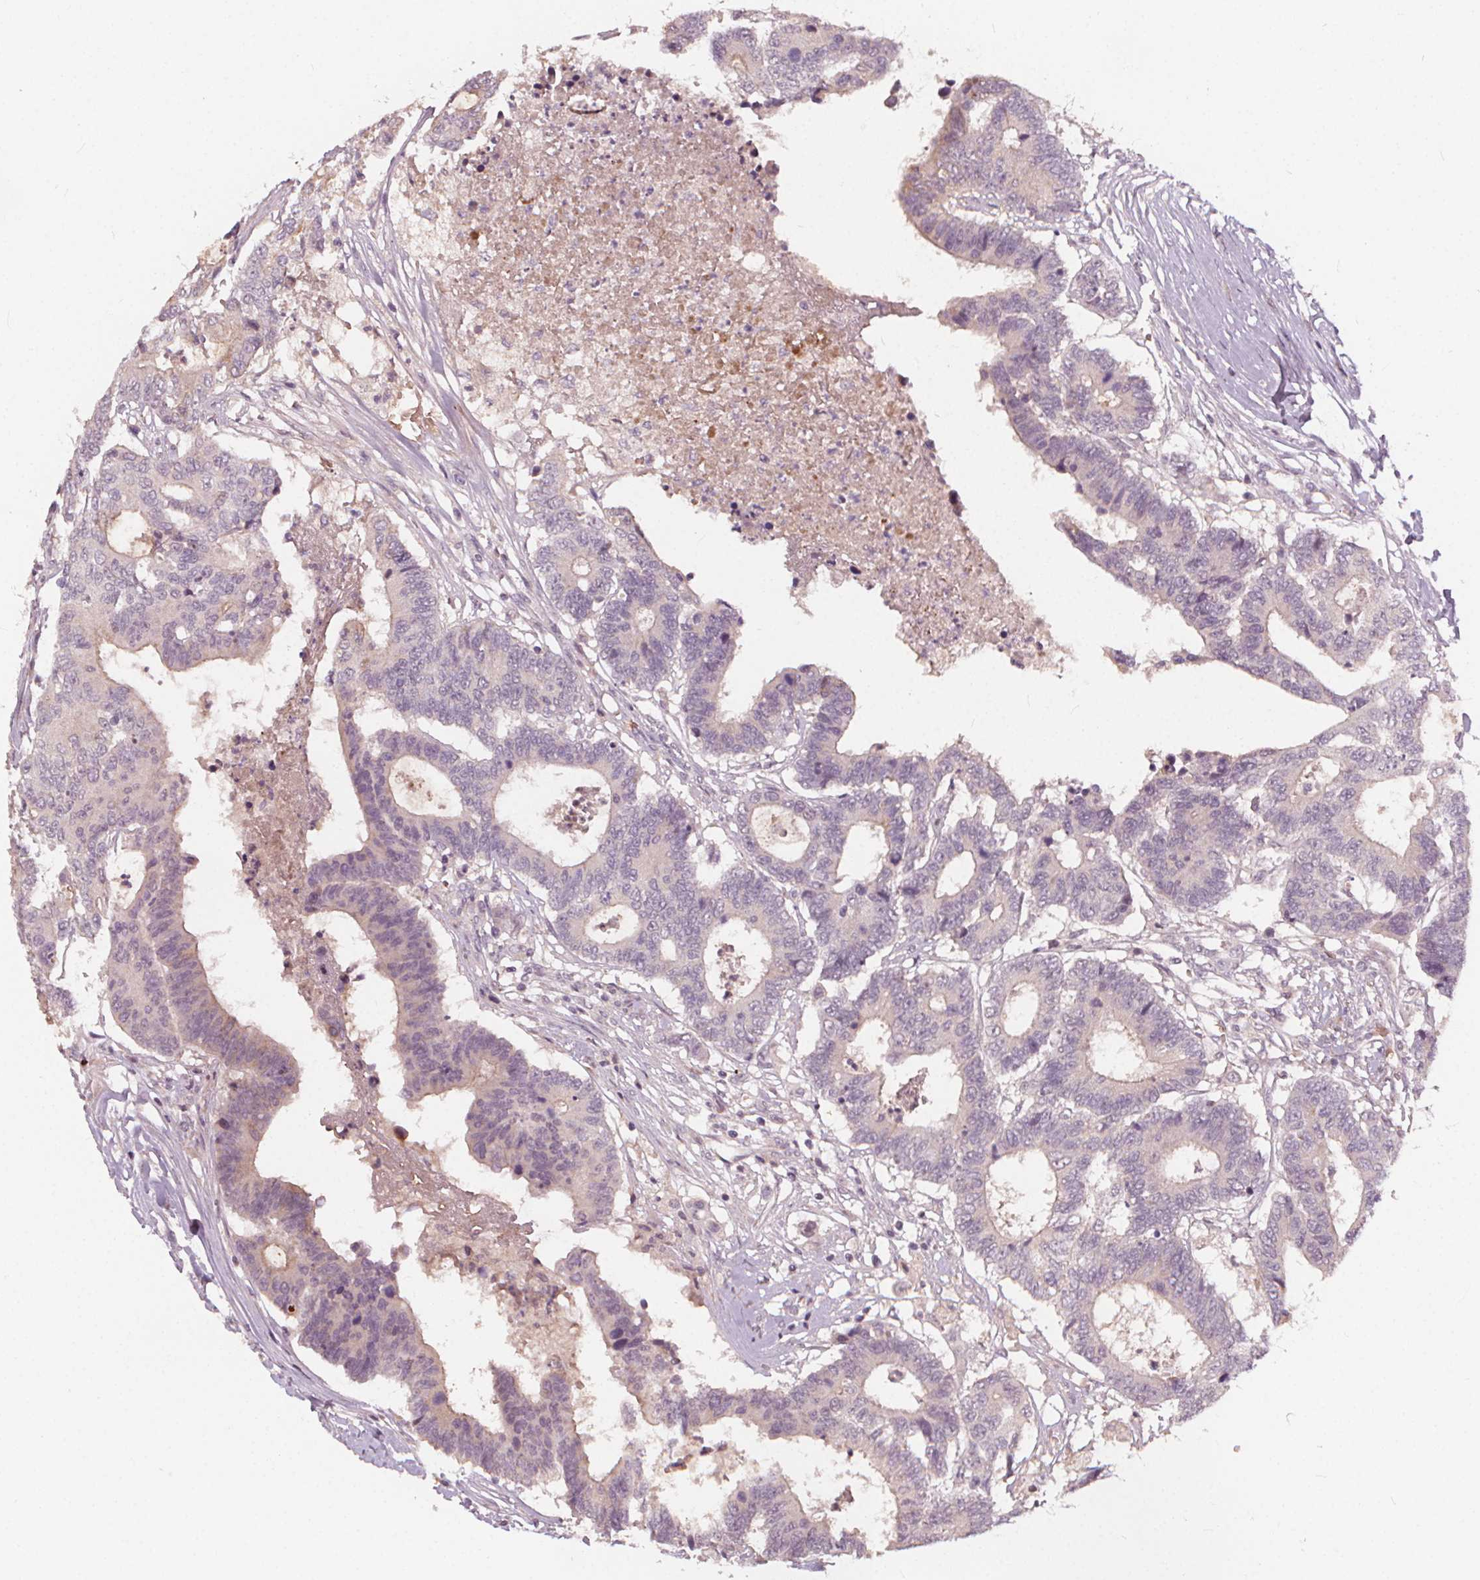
{"staining": {"intensity": "weak", "quantity": "<25%", "location": "cytoplasmic/membranous"}, "tissue": "colorectal cancer", "cell_type": "Tumor cells", "image_type": "cancer", "snomed": [{"axis": "morphology", "description": "Adenocarcinoma, NOS"}, {"axis": "topography", "description": "Colon"}], "caption": "Tumor cells show no significant protein staining in colorectal adenocarcinoma.", "gene": "IPO13", "patient": {"sex": "female", "age": 48}}